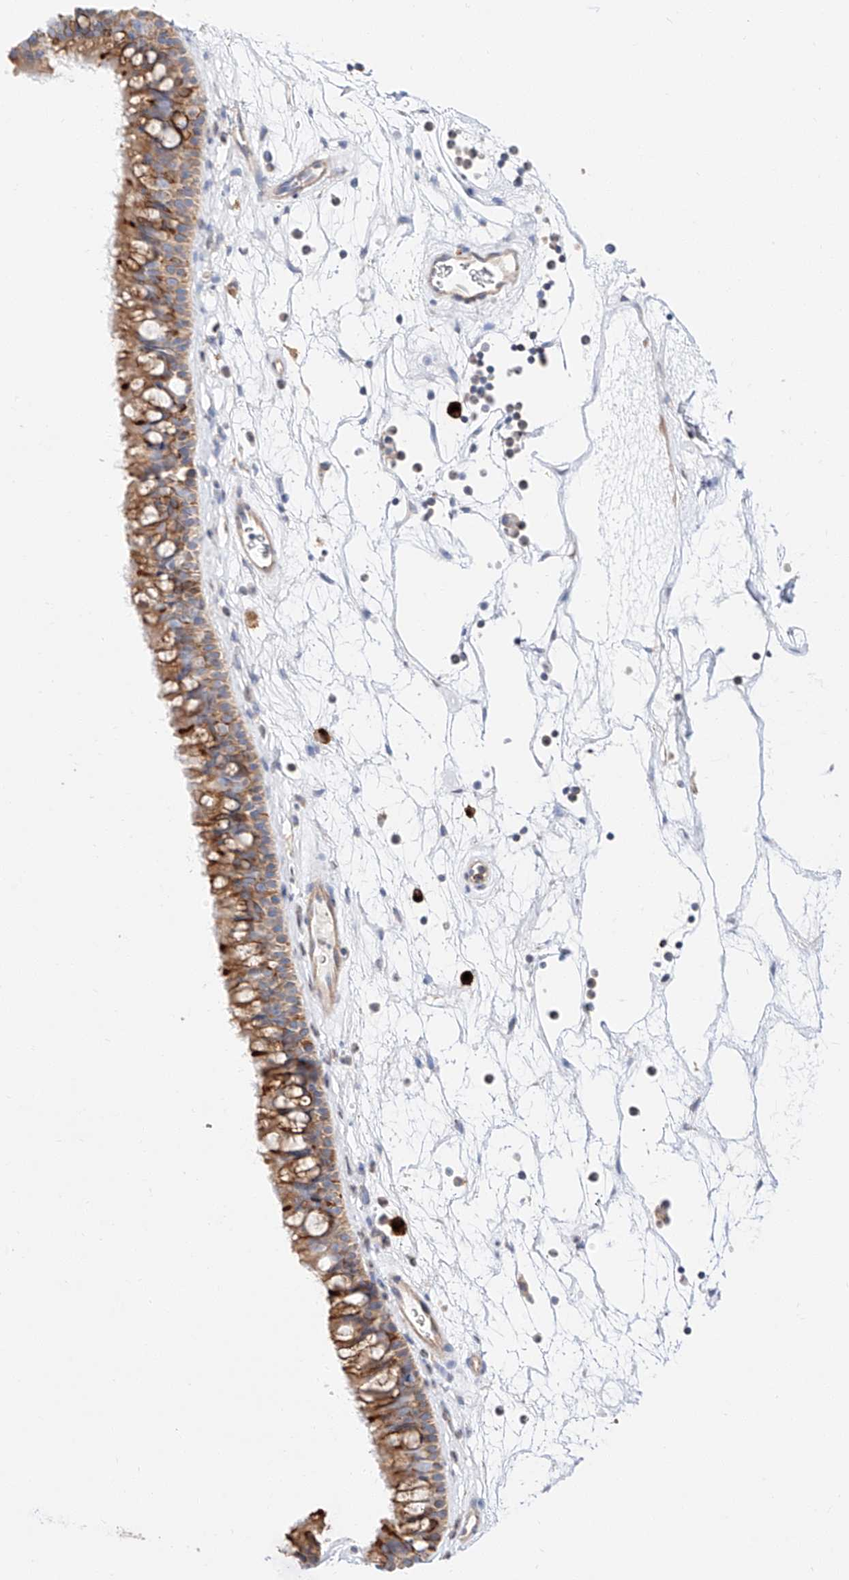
{"staining": {"intensity": "moderate", "quantity": "25%-75%", "location": "cytoplasmic/membranous"}, "tissue": "nasopharynx", "cell_type": "Respiratory epithelial cells", "image_type": "normal", "snomed": [{"axis": "morphology", "description": "Normal tissue, NOS"}, {"axis": "topography", "description": "Nasopharynx"}], "caption": "This is an image of IHC staining of unremarkable nasopharynx, which shows moderate positivity in the cytoplasmic/membranous of respiratory epithelial cells.", "gene": "GLMN", "patient": {"sex": "male", "age": 64}}